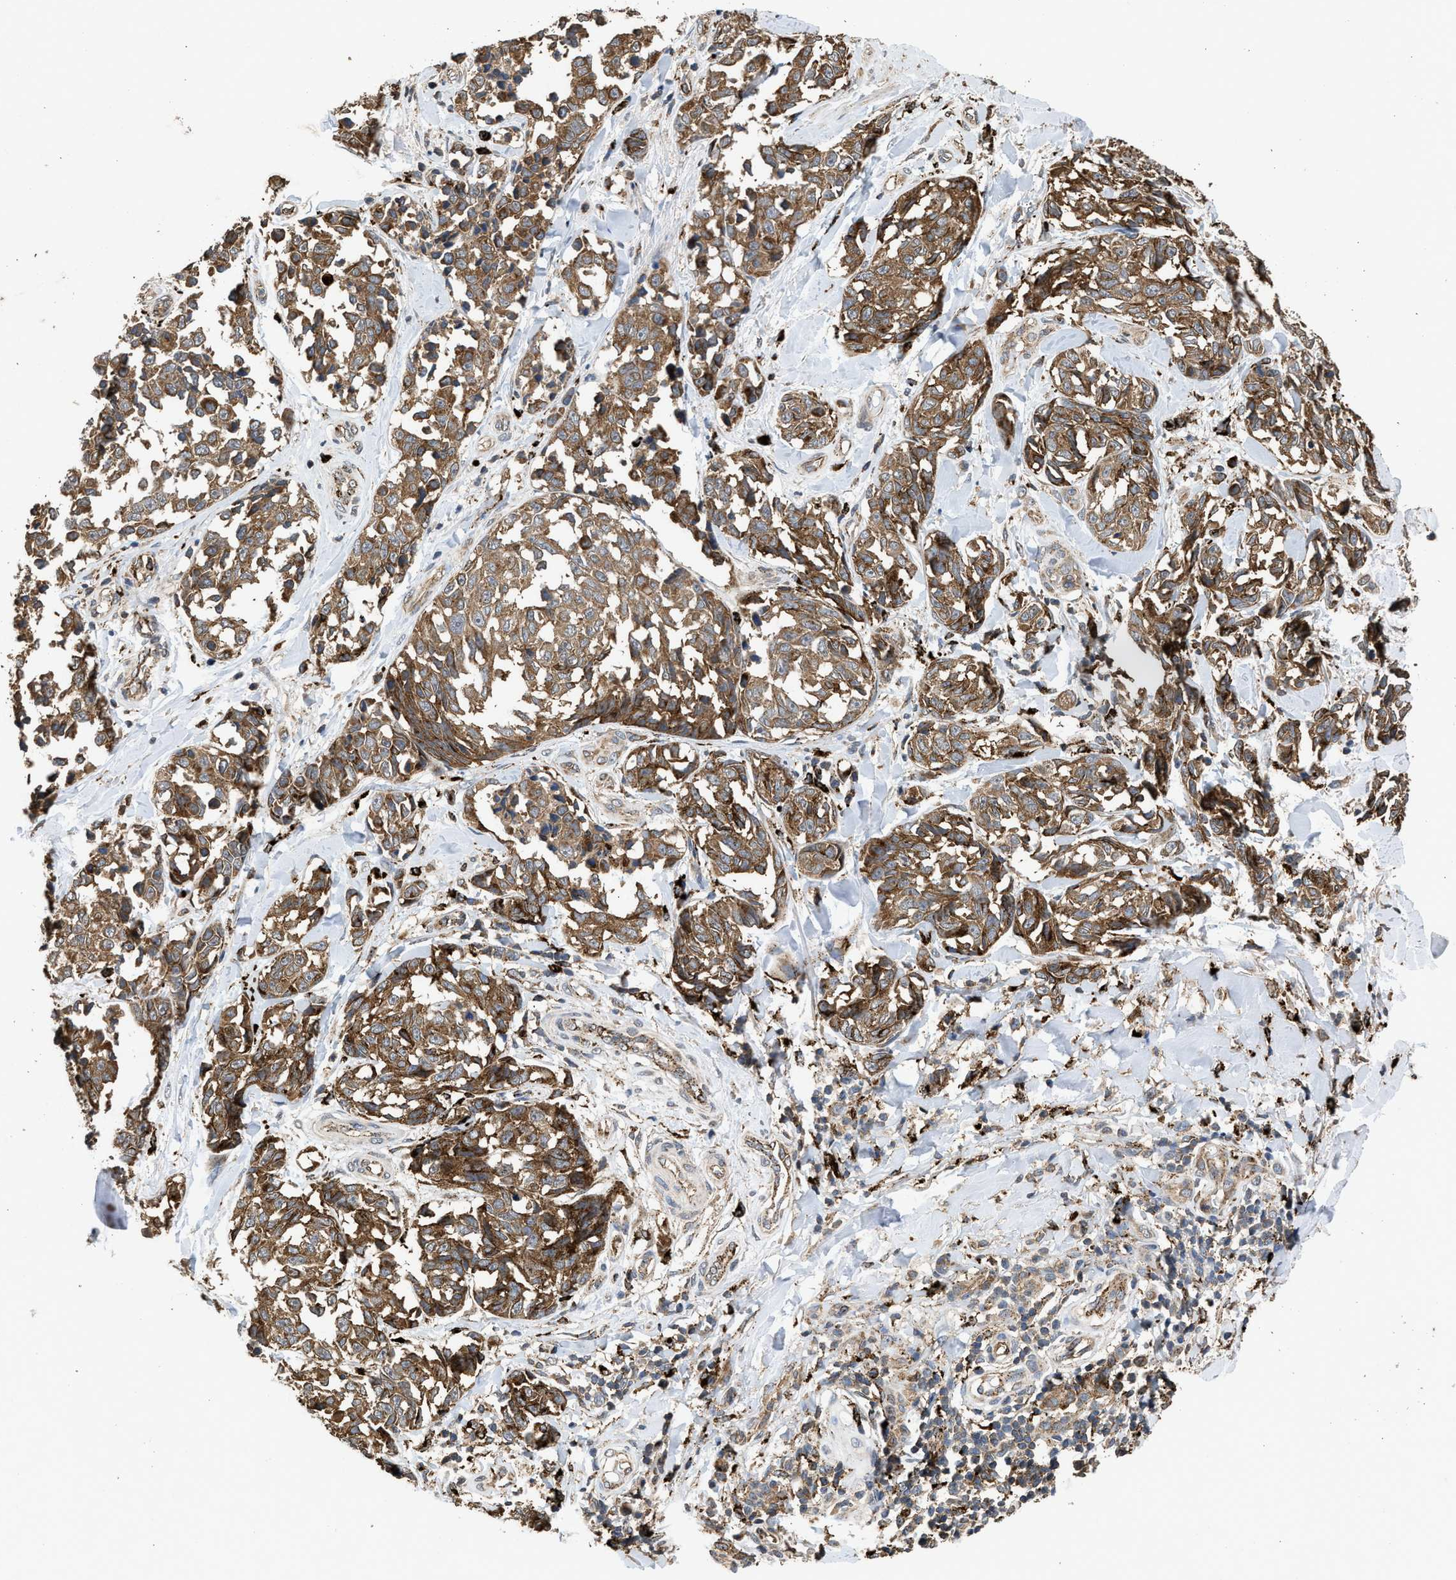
{"staining": {"intensity": "moderate", "quantity": ">75%", "location": "cytoplasmic/membranous"}, "tissue": "melanoma", "cell_type": "Tumor cells", "image_type": "cancer", "snomed": [{"axis": "morphology", "description": "Malignant melanoma, NOS"}, {"axis": "topography", "description": "Skin"}], "caption": "A micrograph of melanoma stained for a protein shows moderate cytoplasmic/membranous brown staining in tumor cells. (IHC, brightfield microscopy, high magnification).", "gene": "CTSV", "patient": {"sex": "female", "age": 64}}